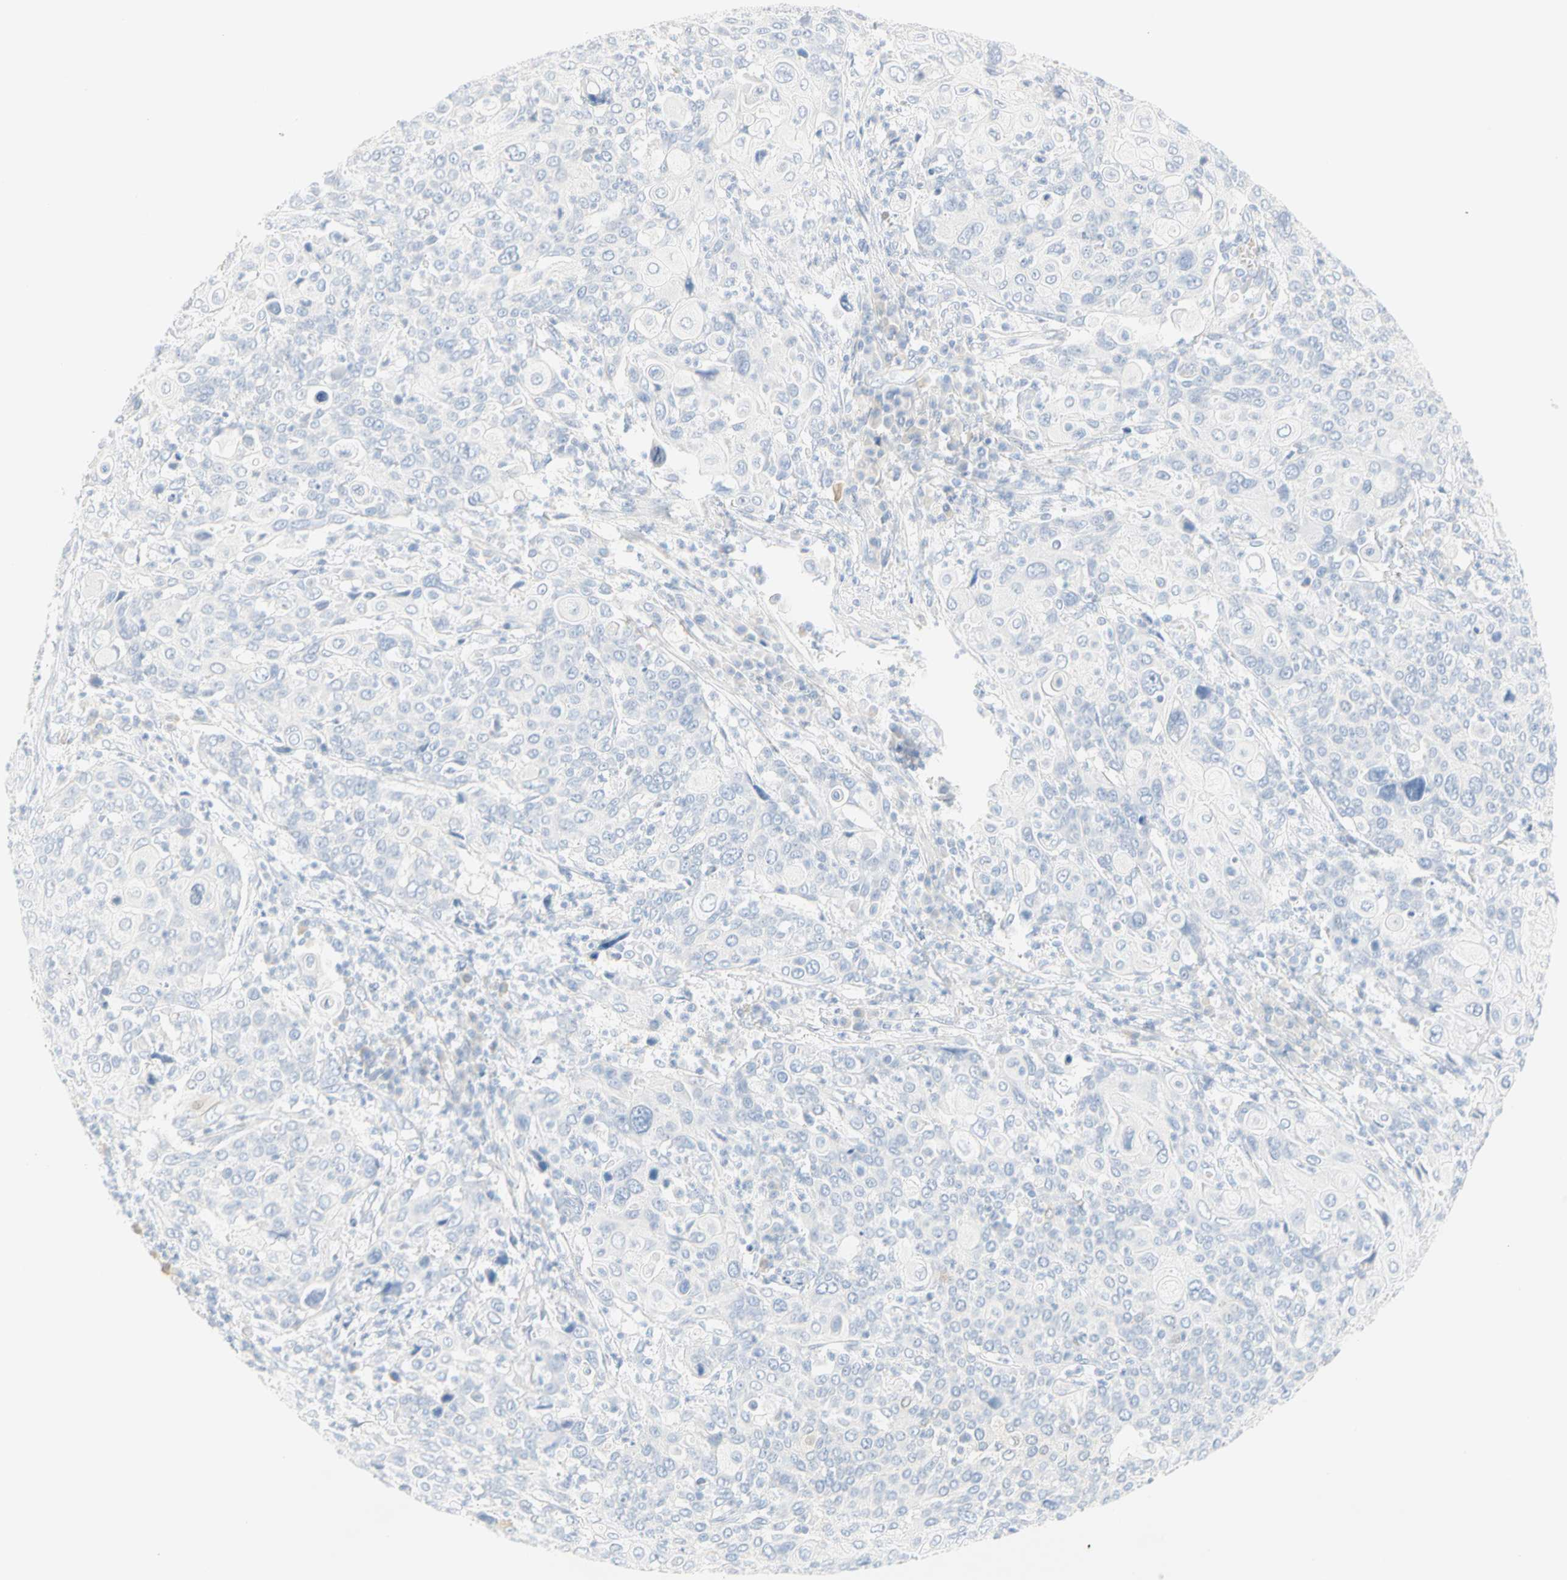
{"staining": {"intensity": "negative", "quantity": "none", "location": "none"}, "tissue": "cervical cancer", "cell_type": "Tumor cells", "image_type": "cancer", "snomed": [{"axis": "morphology", "description": "Squamous cell carcinoma, NOS"}, {"axis": "topography", "description": "Cervix"}], "caption": "This is a histopathology image of immunohistochemistry staining of cervical squamous cell carcinoma, which shows no expression in tumor cells. (DAB immunohistochemistry (IHC) visualized using brightfield microscopy, high magnification).", "gene": "SELENBP1", "patient": {"sex": "female", "age": 40}}